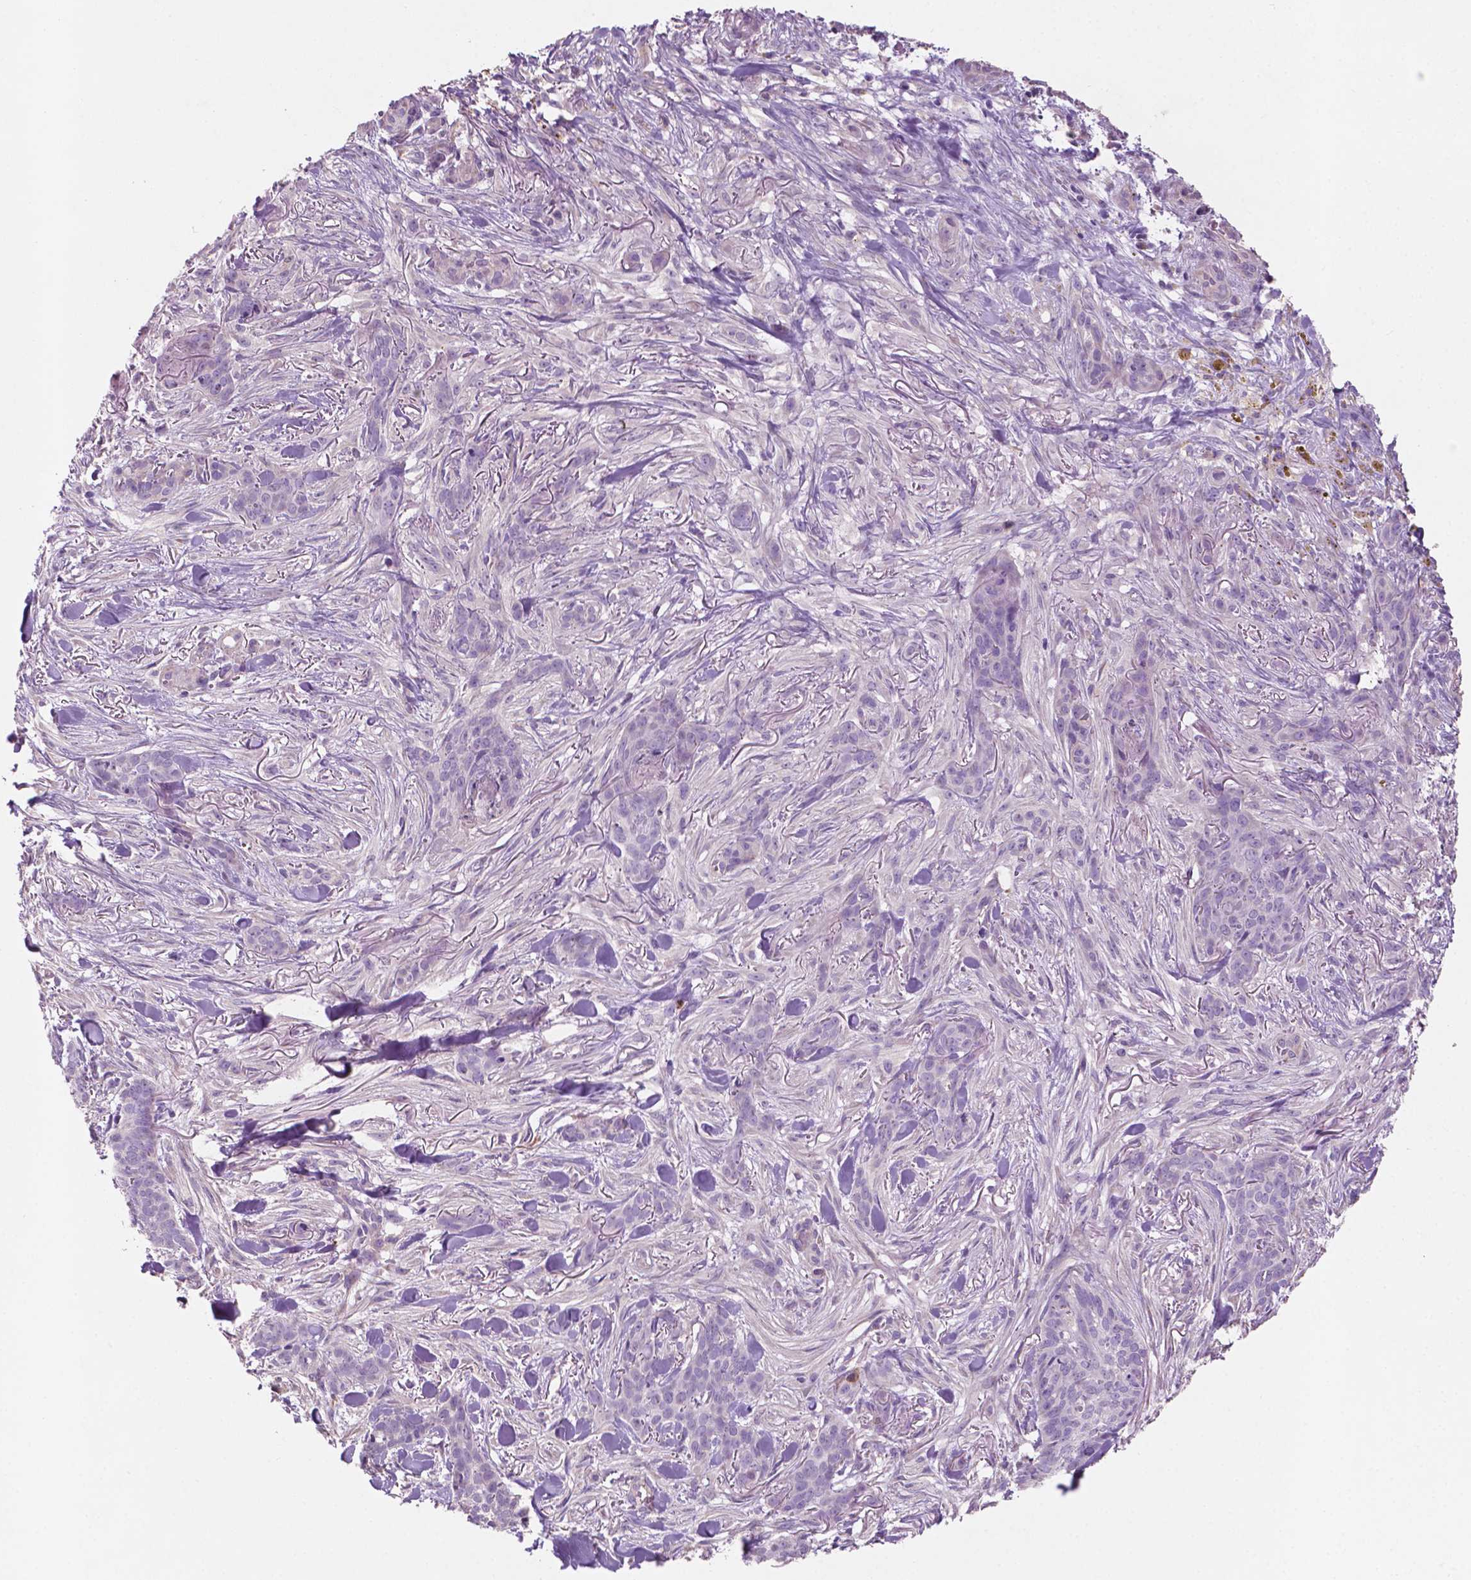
{"staining": {"intensity": "negative", "quantity": "none", "location": "none"}, "tissue": "skin cancer", "cell_type": "Tumor cells", "image_type": "cancer", "snomed": [{"axis": "morphology", "description": "Basal cell carcinoma"}, {"axis": "topography", "description": "Skin"}], "caption": "IHC of skin basal cell carcinoma shows no expression in tumor cells.", "gene": "LRP1B", "patient": {"sex": "female", "age": 61}}